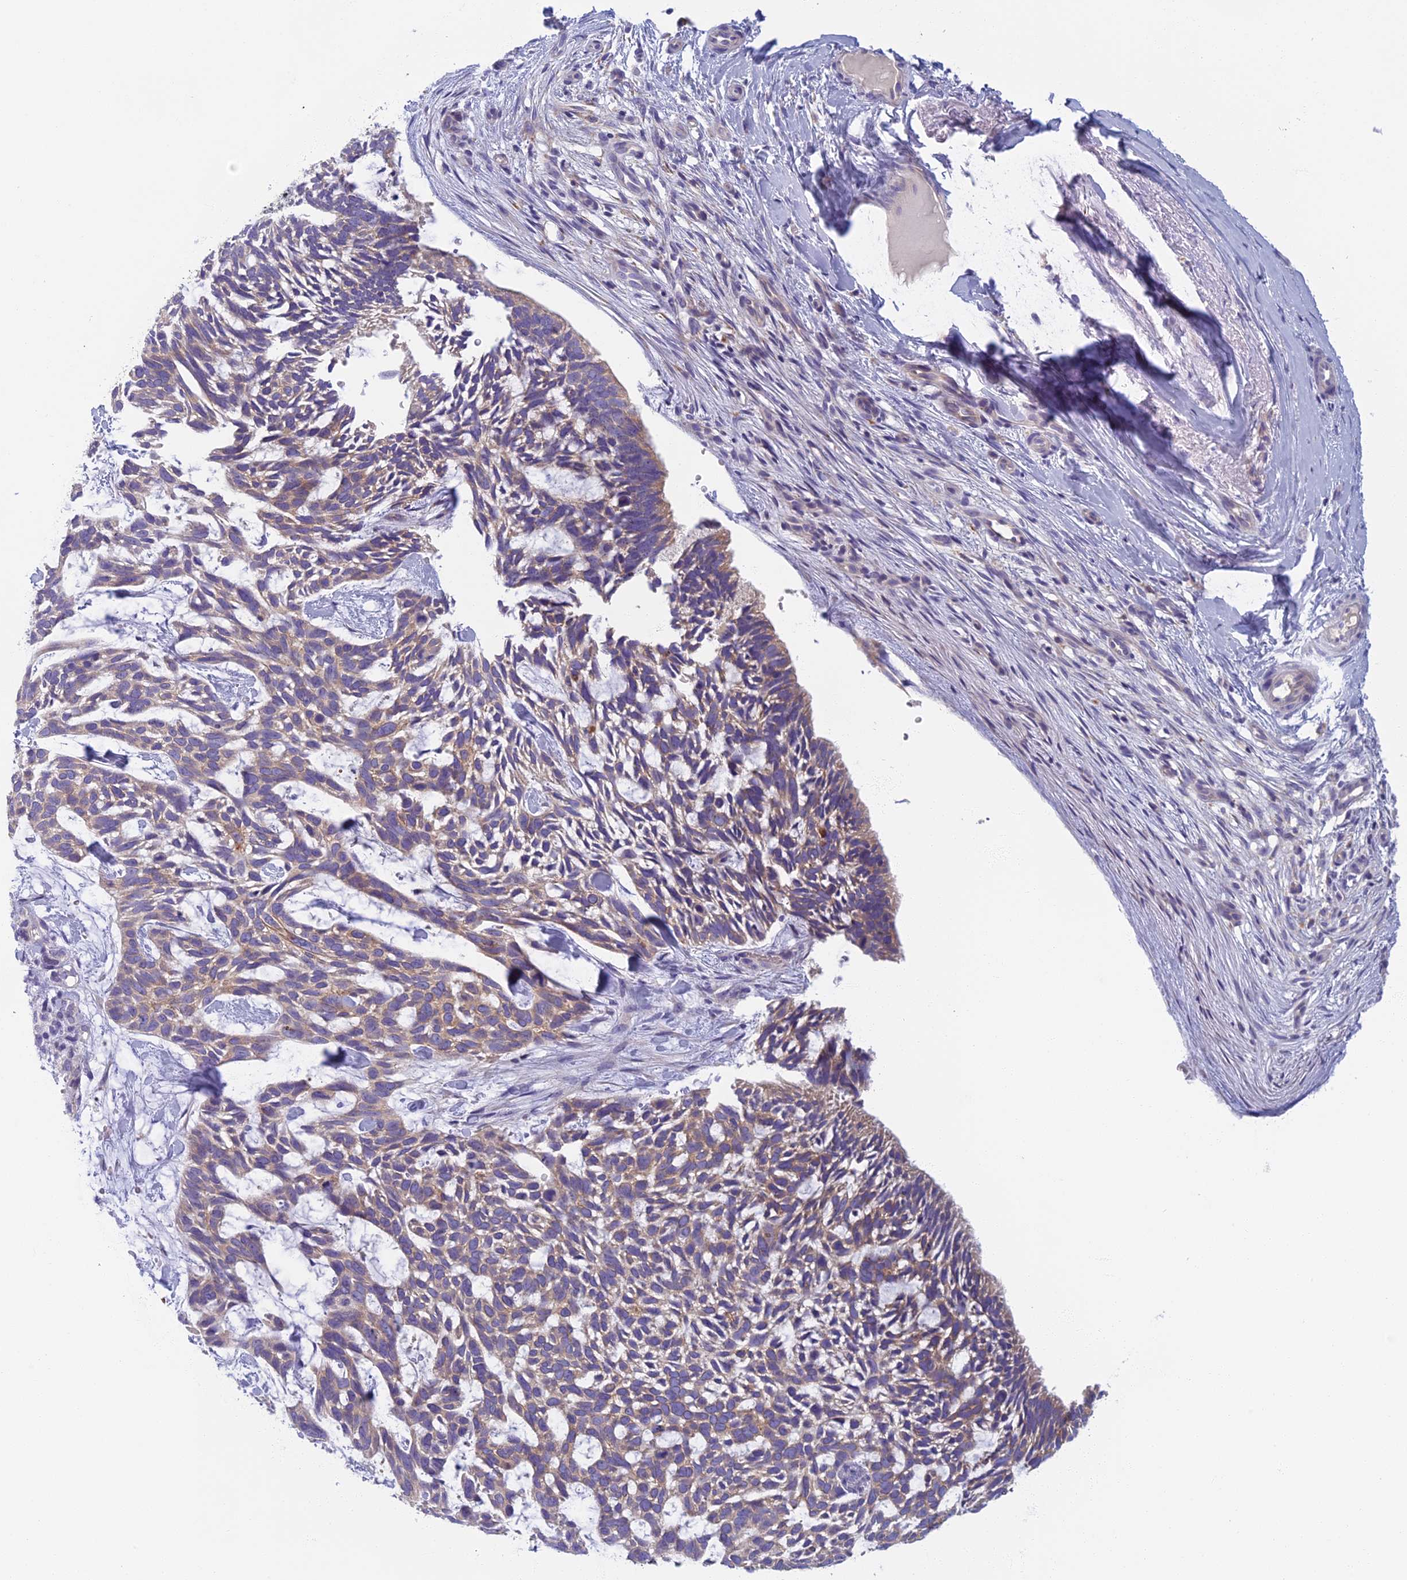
{"staining": {"intensity": "moderate", "quantity": "<25%", "location": "cytoplasmic/membranous"}, "tissue": "skin cancer", "cell_type": "Tumor cells", "image_type": "cancer", "snomed": [{"axis": "morphology", "description": "Basal cell carcinoma"}, {"axis": "topography", "description": "Skin"}], "caption": "A high-resolution micrograph shows immunohistochemistry staining of skin cancer (basal cell carcinoma), which shows moderate cytoplasmic/membranous staining in about <25% of tumor cells. (IHC, brightfield microscopy, high magnification).", "gene": "SEMA7A", "patient": {"sex": "male", "age": 88}}